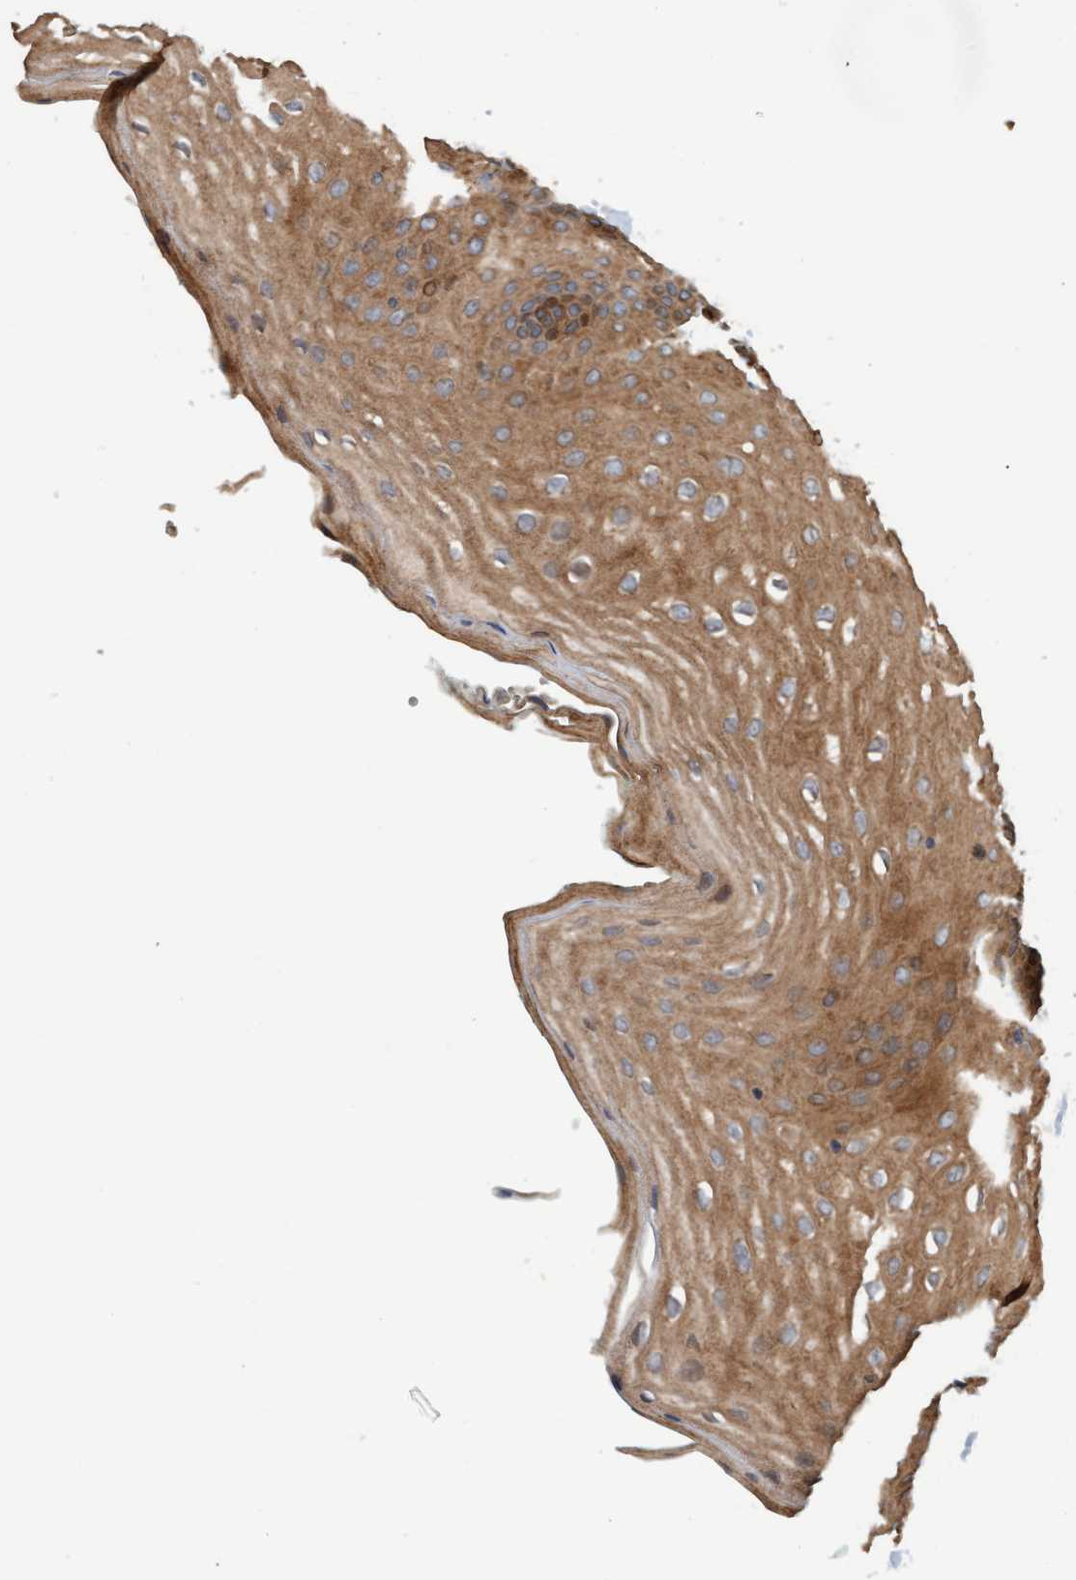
{"staining": {"intensity": "moderate", "quantity": ">75%", "location": "cytoplasmic/membranous"}, "tissue": "oral mucosa", "cell_type": "Squamous epithelial cells", "image_type": "normal", "snomed": [{"axis": "morphology", "description": "Normal tissue, NOS"}, {"axis": "topography", "description": "Skin"}, {"axis": "topography", "description": "Oral tissue"}], "caption": "IHC (DAB) staining of normal oral mucosa displays moderate cytoplasmic/membranous protein expression in approximately >75% of squamous epithelial cells. The staining is performed using DAB brown chromogen to label protein expression. The nuclei are counter-stained blue using hematoxylin.", "gene": "MLXIP", "patient": {"sex": "male", "age": 84}}